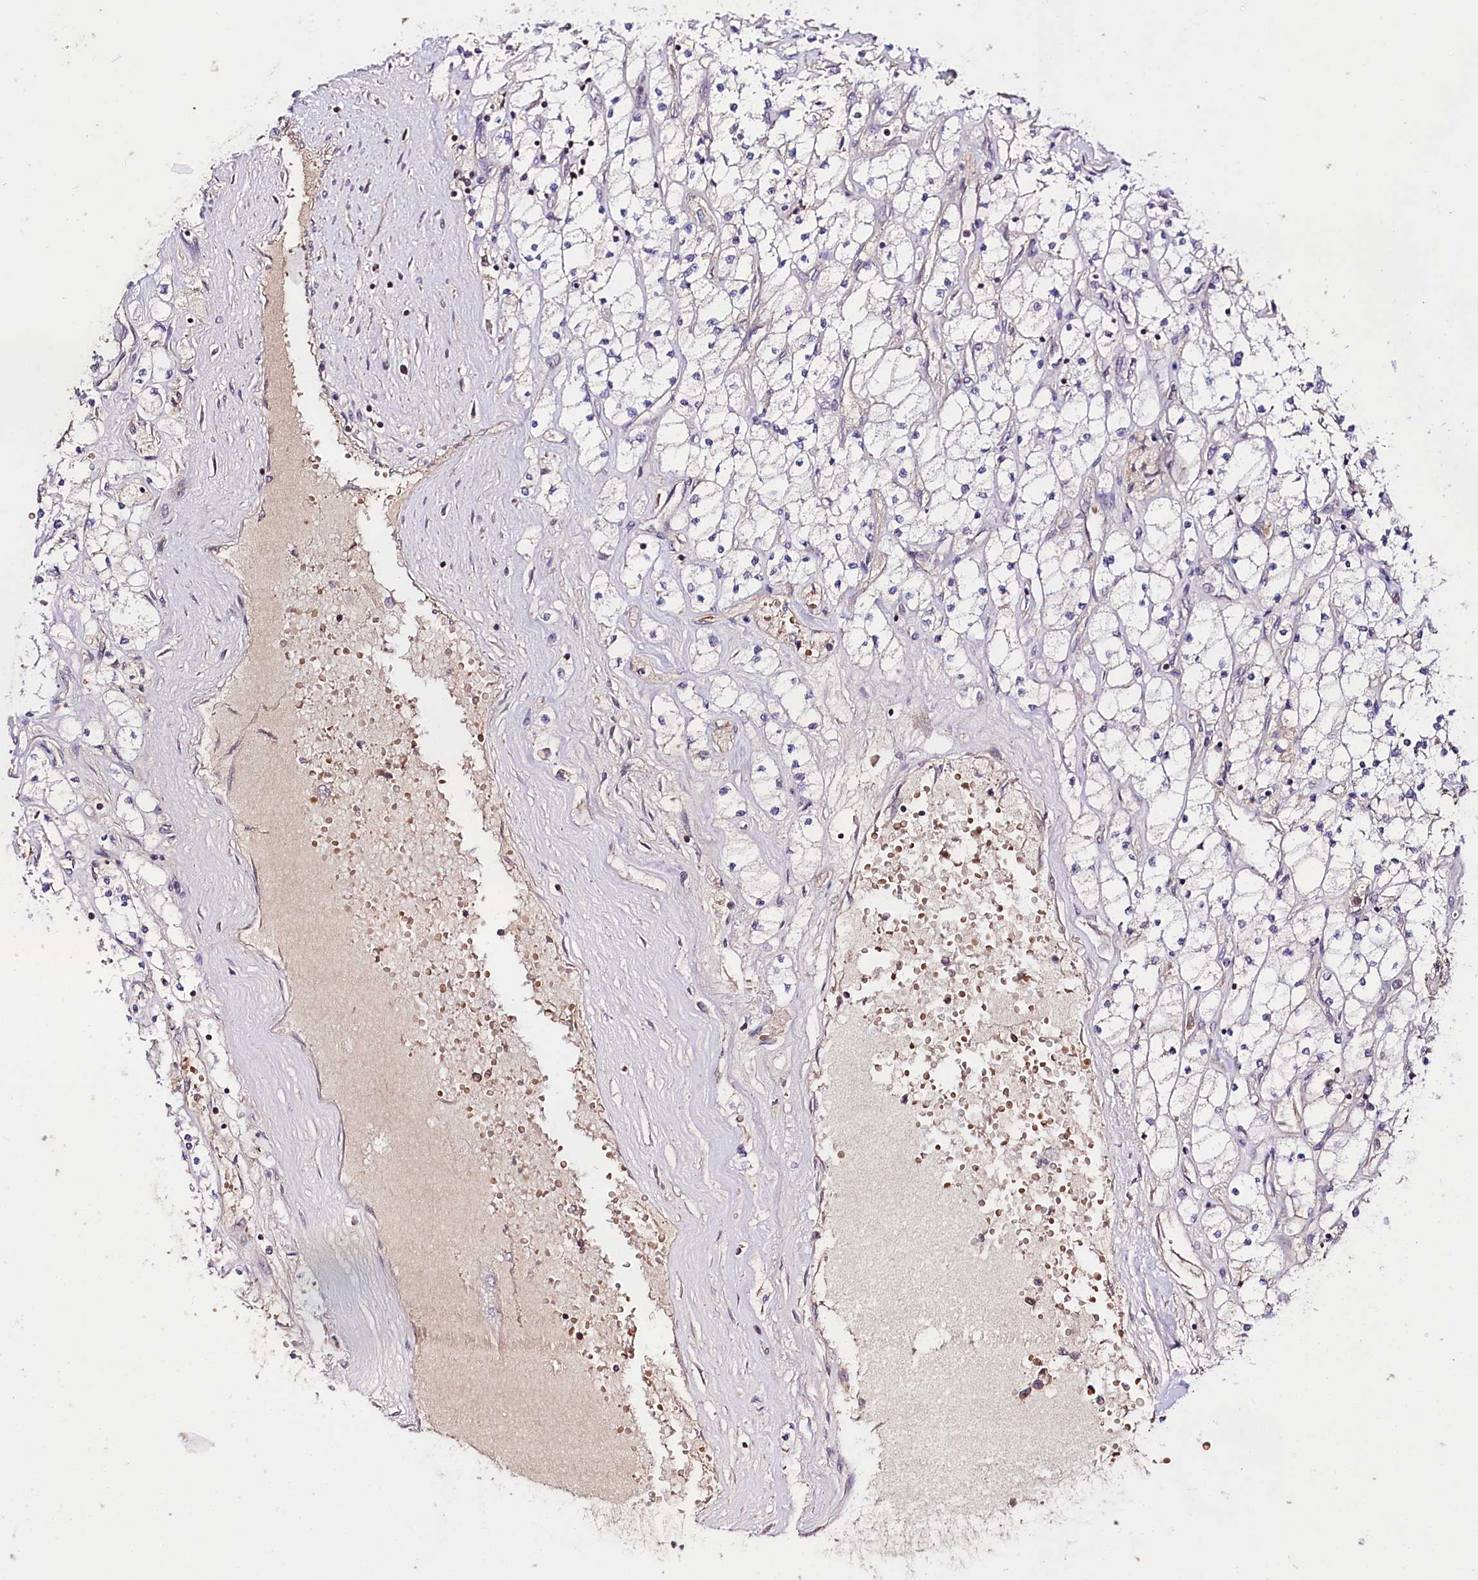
{"staining": {"intensity": "negative", "quantity": "none", "location": "none"}, "tissue": "renal cancer", "cell_type": "Tumor cells", "image_type": "cancer", "snomed": [{"axis": "morphology", "description": "Adenocarcinoma, NOS"}, {"axis": "topography", "description": "Kidney"}], "caption": "Adenocarcinoma (renal) was stained to show a protein in brown. There is no significant staining in tumor cells.", "gene": "TAFAZZIN", "patient": {"sex": "male", "age": 80}}